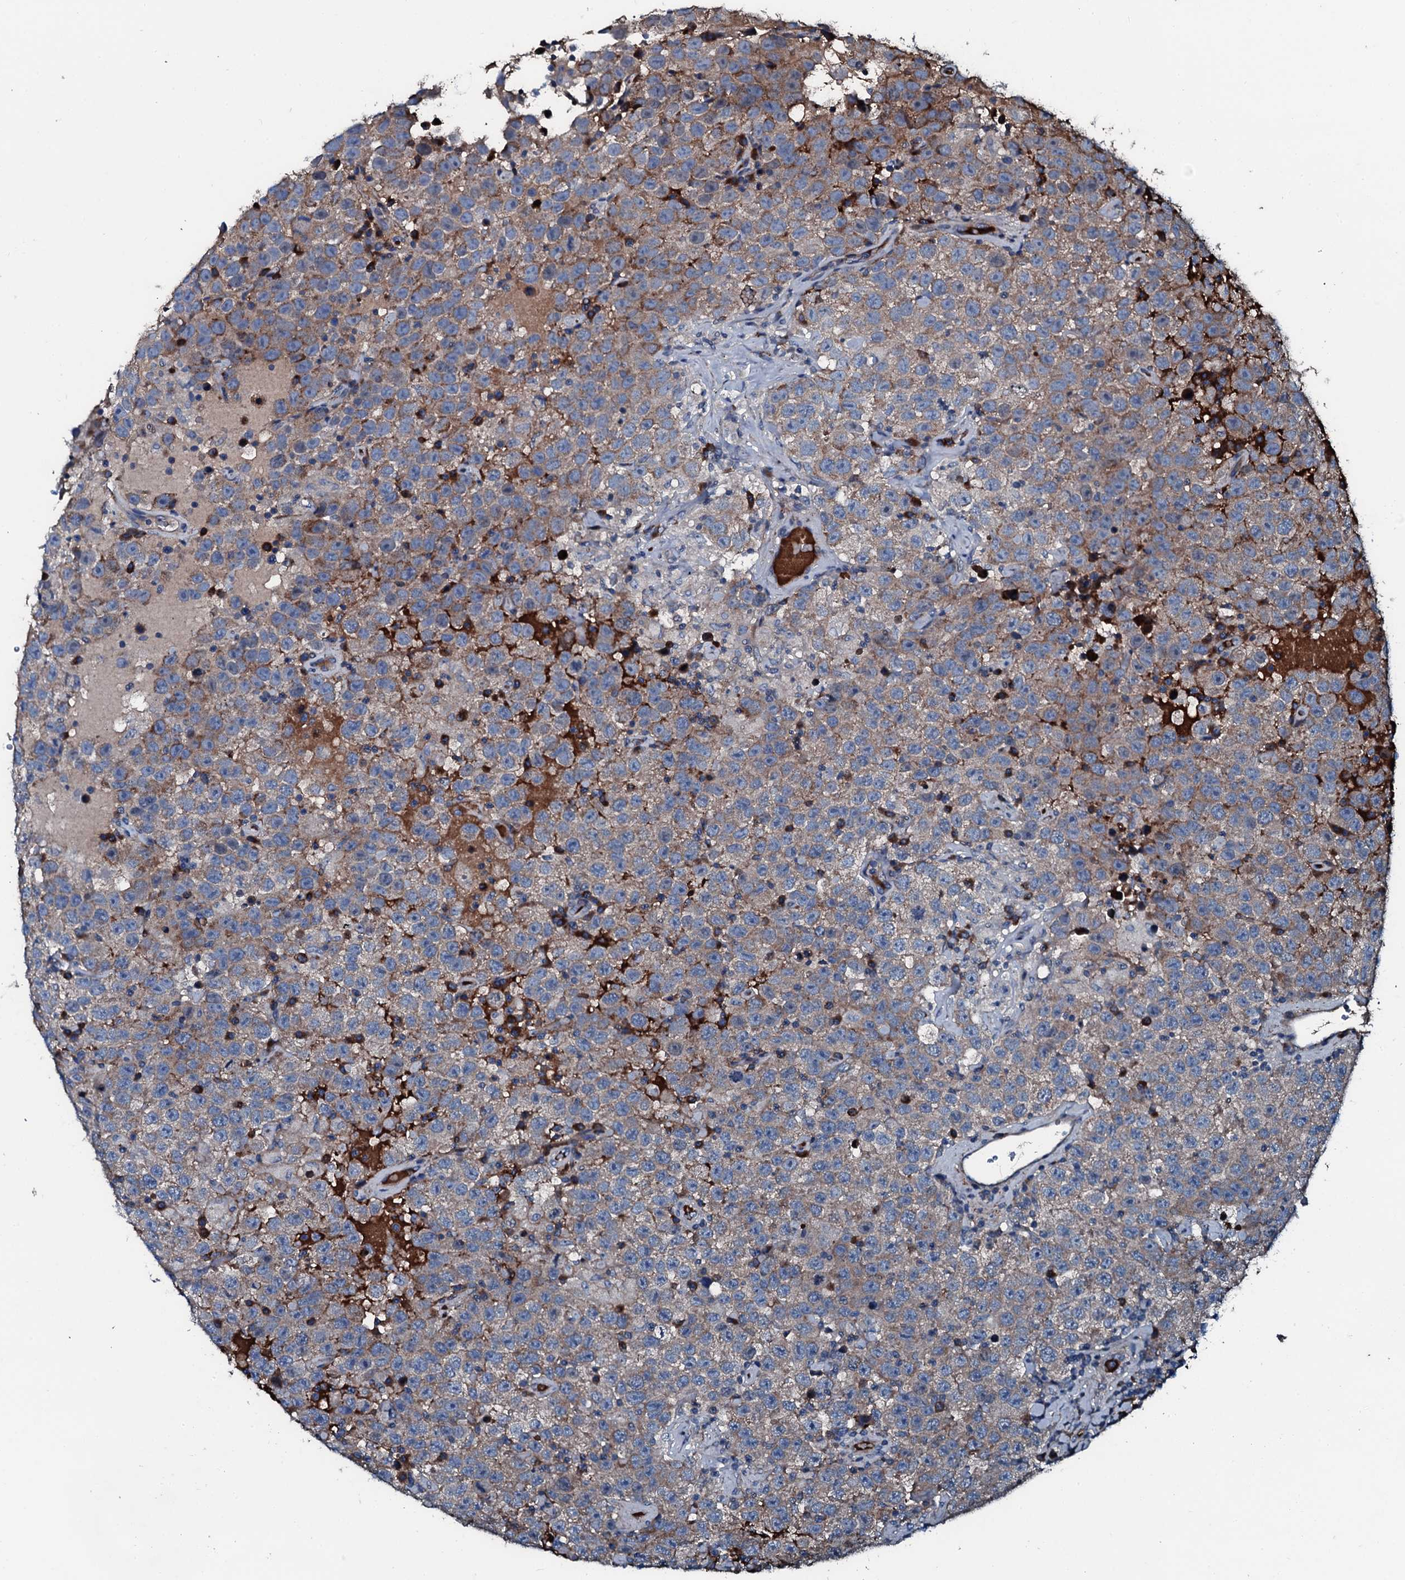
{"staining": {"intensity": "weak", "quantity": "25%-75%", "location": "cytoplasmic/membranous"}, "tissue": "testis cancer", "cell_type": "Tumor cells", "image_type": "cancer", "snomed": [{"axis": "morphology", "description": "Seminoma, NOS"}, {"axis": "topography", "description": "Testis"}], "caption": "Testis cancer stained for a protein displays weak cytoplasmic/membranous positivity in tumor cells.", "gene": "AARS1", "patient": {"sex": "male", "age": 41}}